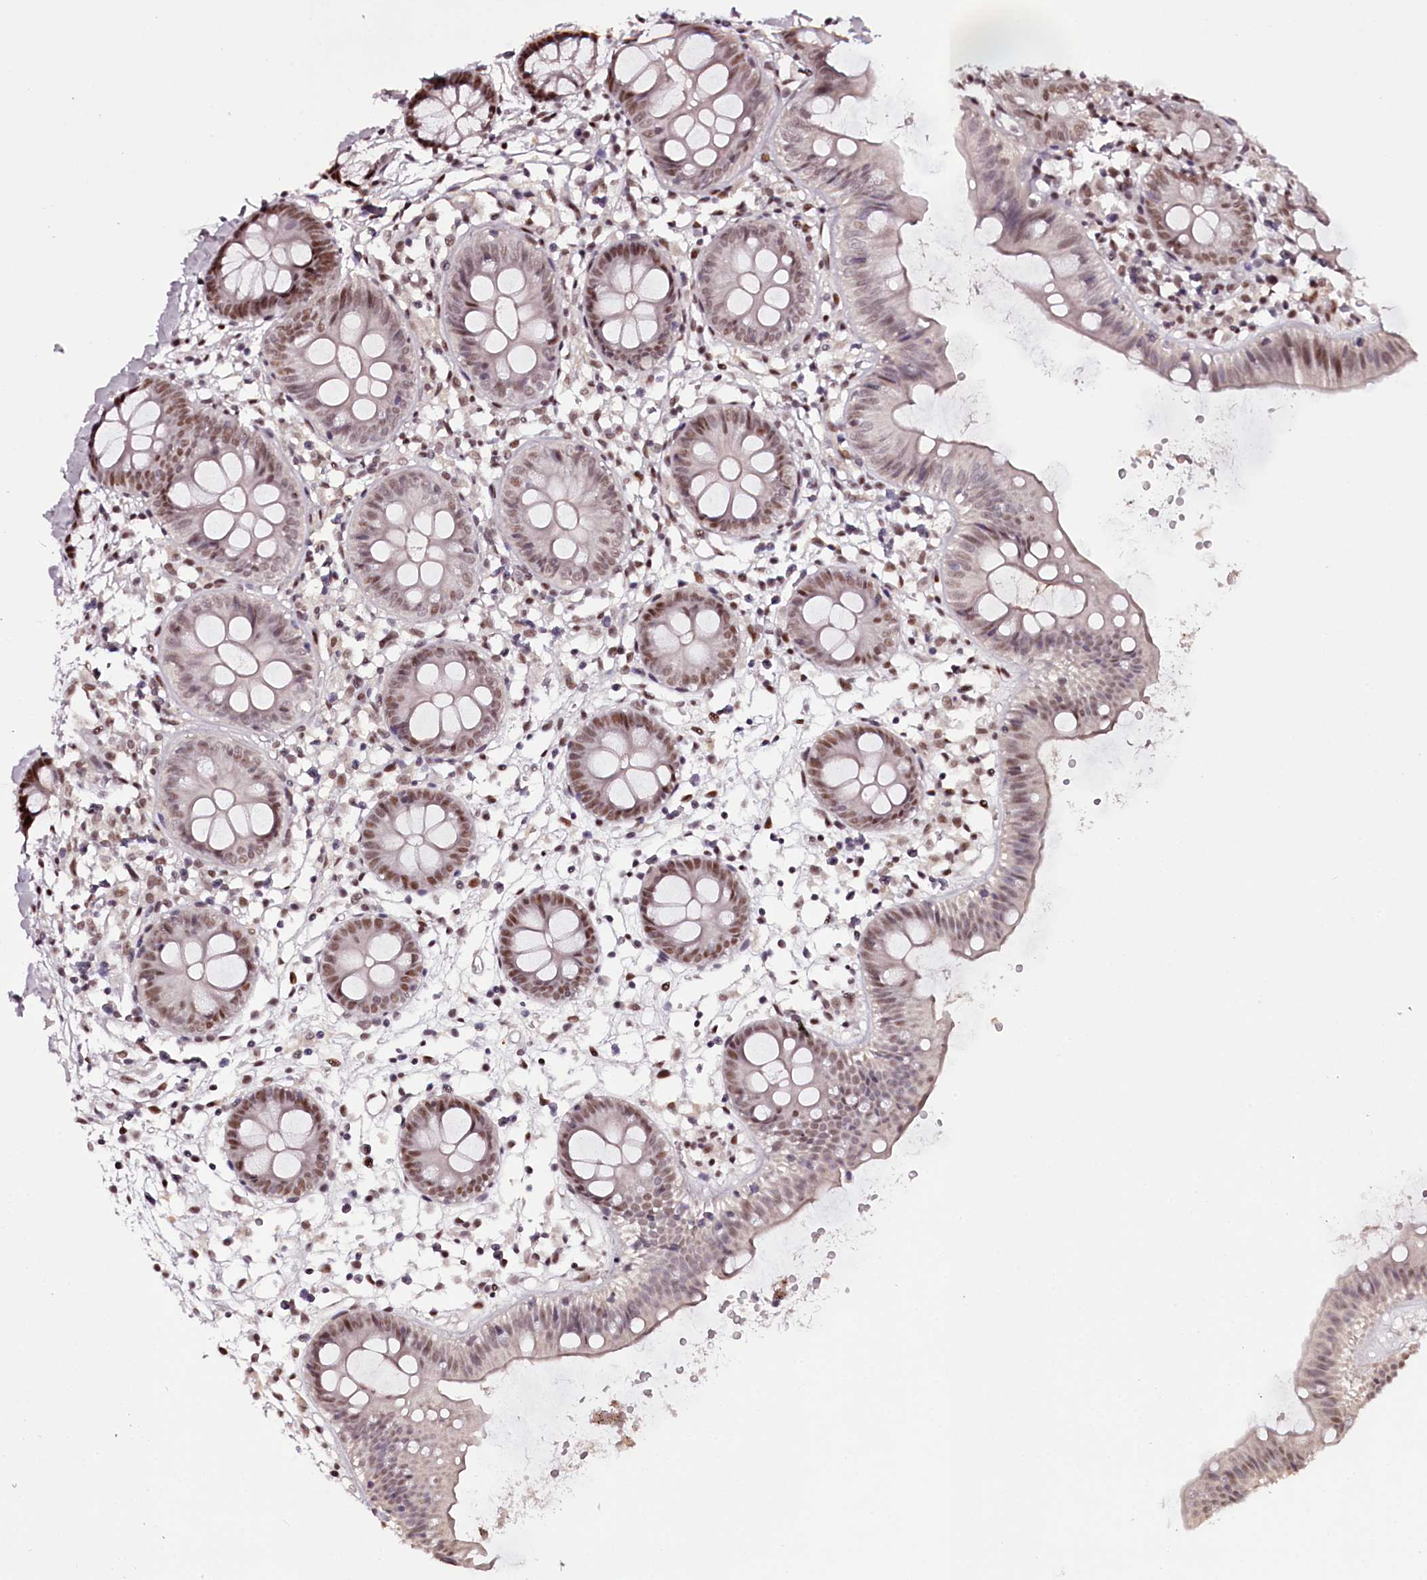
{"staining": {"intensity": "moderate", "quantity": ">75%", "location": "nuclear"}, "tissue": "colon", "cell_type": "Endothelial cells", "image_type": "normal", "snomed": [{"axis": "morphology", "description": "Normal tissue, NOS"}, {"axis": "topography", "description": "Colon"}], "caption": "Normal colon was stained to show a protein in brown. There is medium levels of moderate nuclear expression in about >75% of endothelial cells.", "gene": "TTC33", "patient": {"sex": "male", "age": 56}}